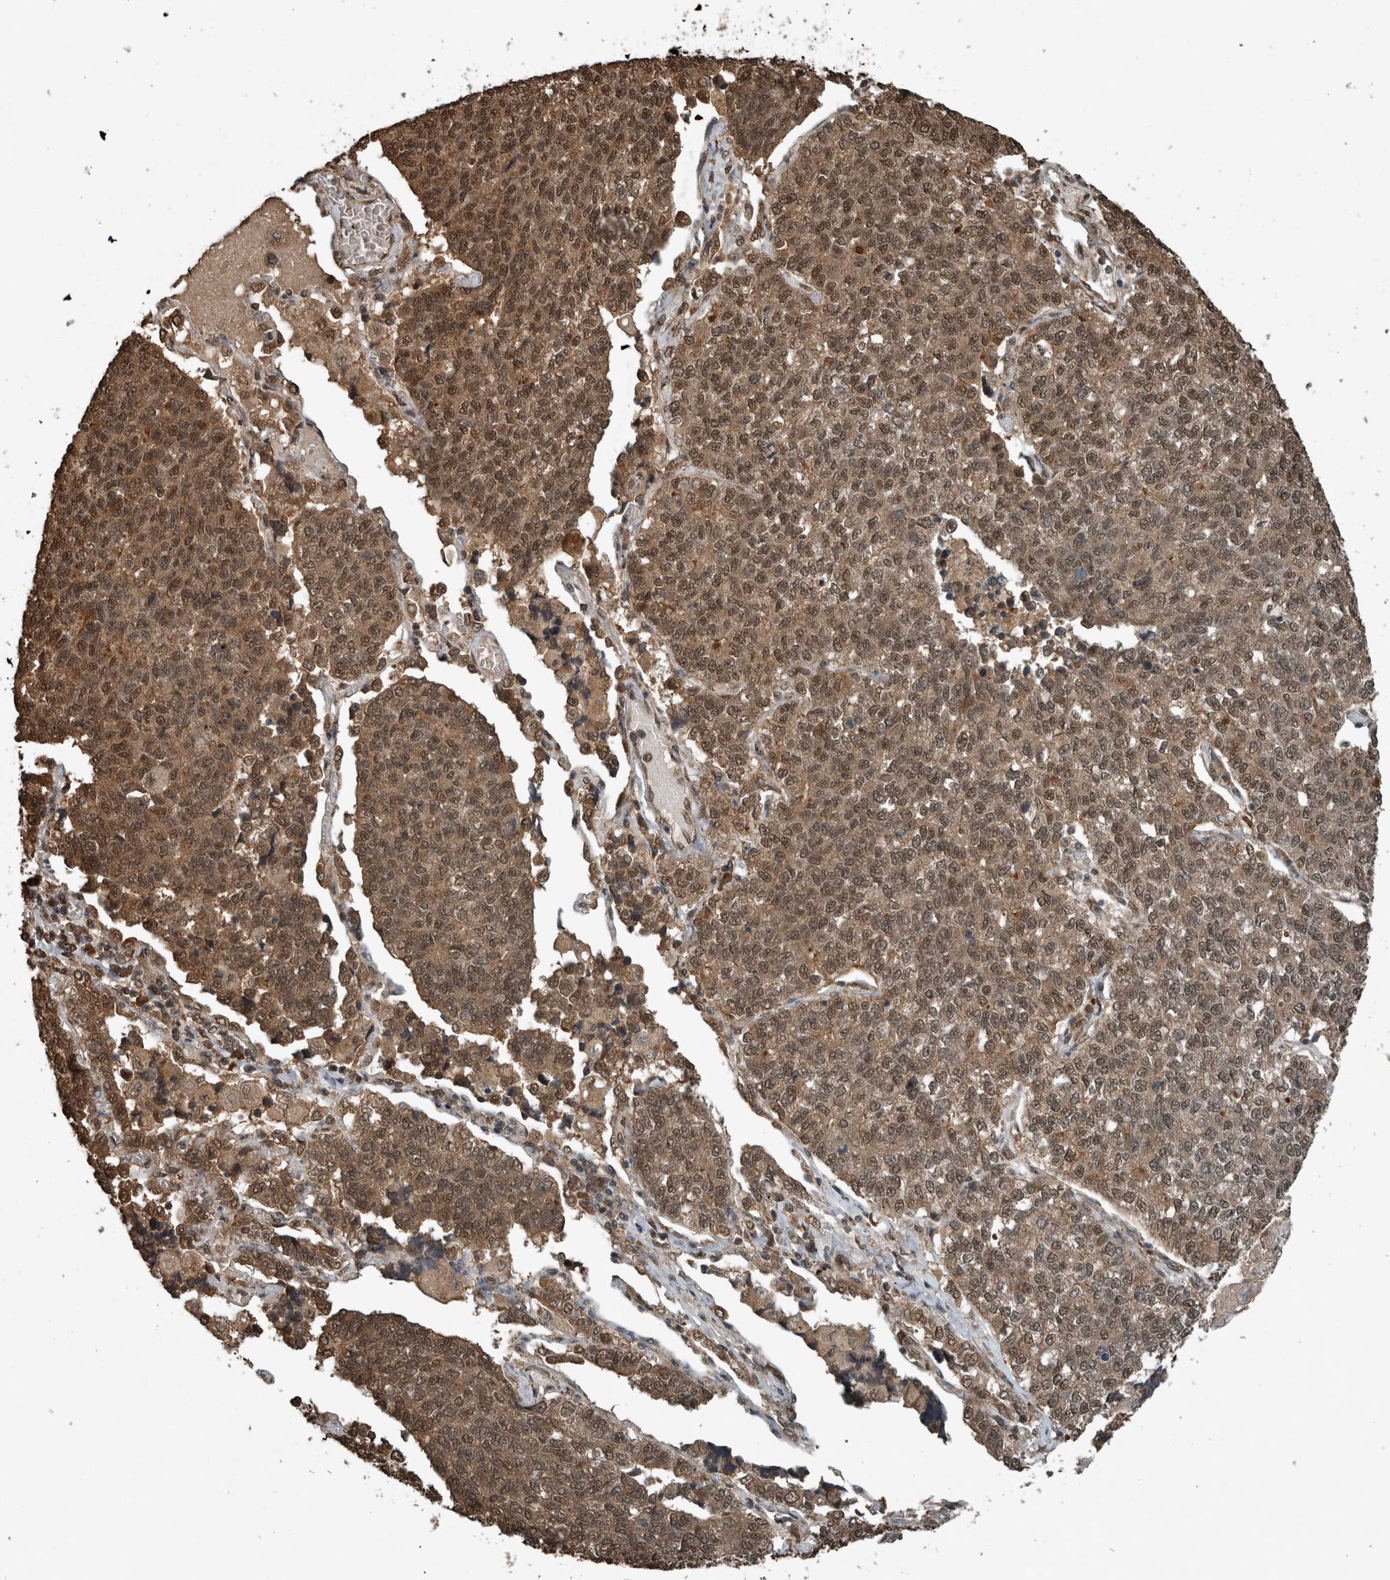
{"staining": {"intensity": "moderate", "quantity": ">75%", "location": "cytoplasmic/membranous,nuclear"}, "tissue": "lung cancer", "cell_type": "Tumor cells", "image_type": "cancer", "snomed": [{"axis": "morphology", "description": "Adenocarcinoma, NOS"}, {"axis": "topography", "description": "Lung"}], "caption": "Brown immunohistochemical staining in human lung cancer (adenocarcinoma) displays moderate cytoplasmic/membranous and nuclear expression in approximately >75% of tumor cells. The protein of interest is shown in brown color, while the nuclei are stained blue.", "gene": "ARHGEF12", "patient": {"sex": "male", "age": 49}}